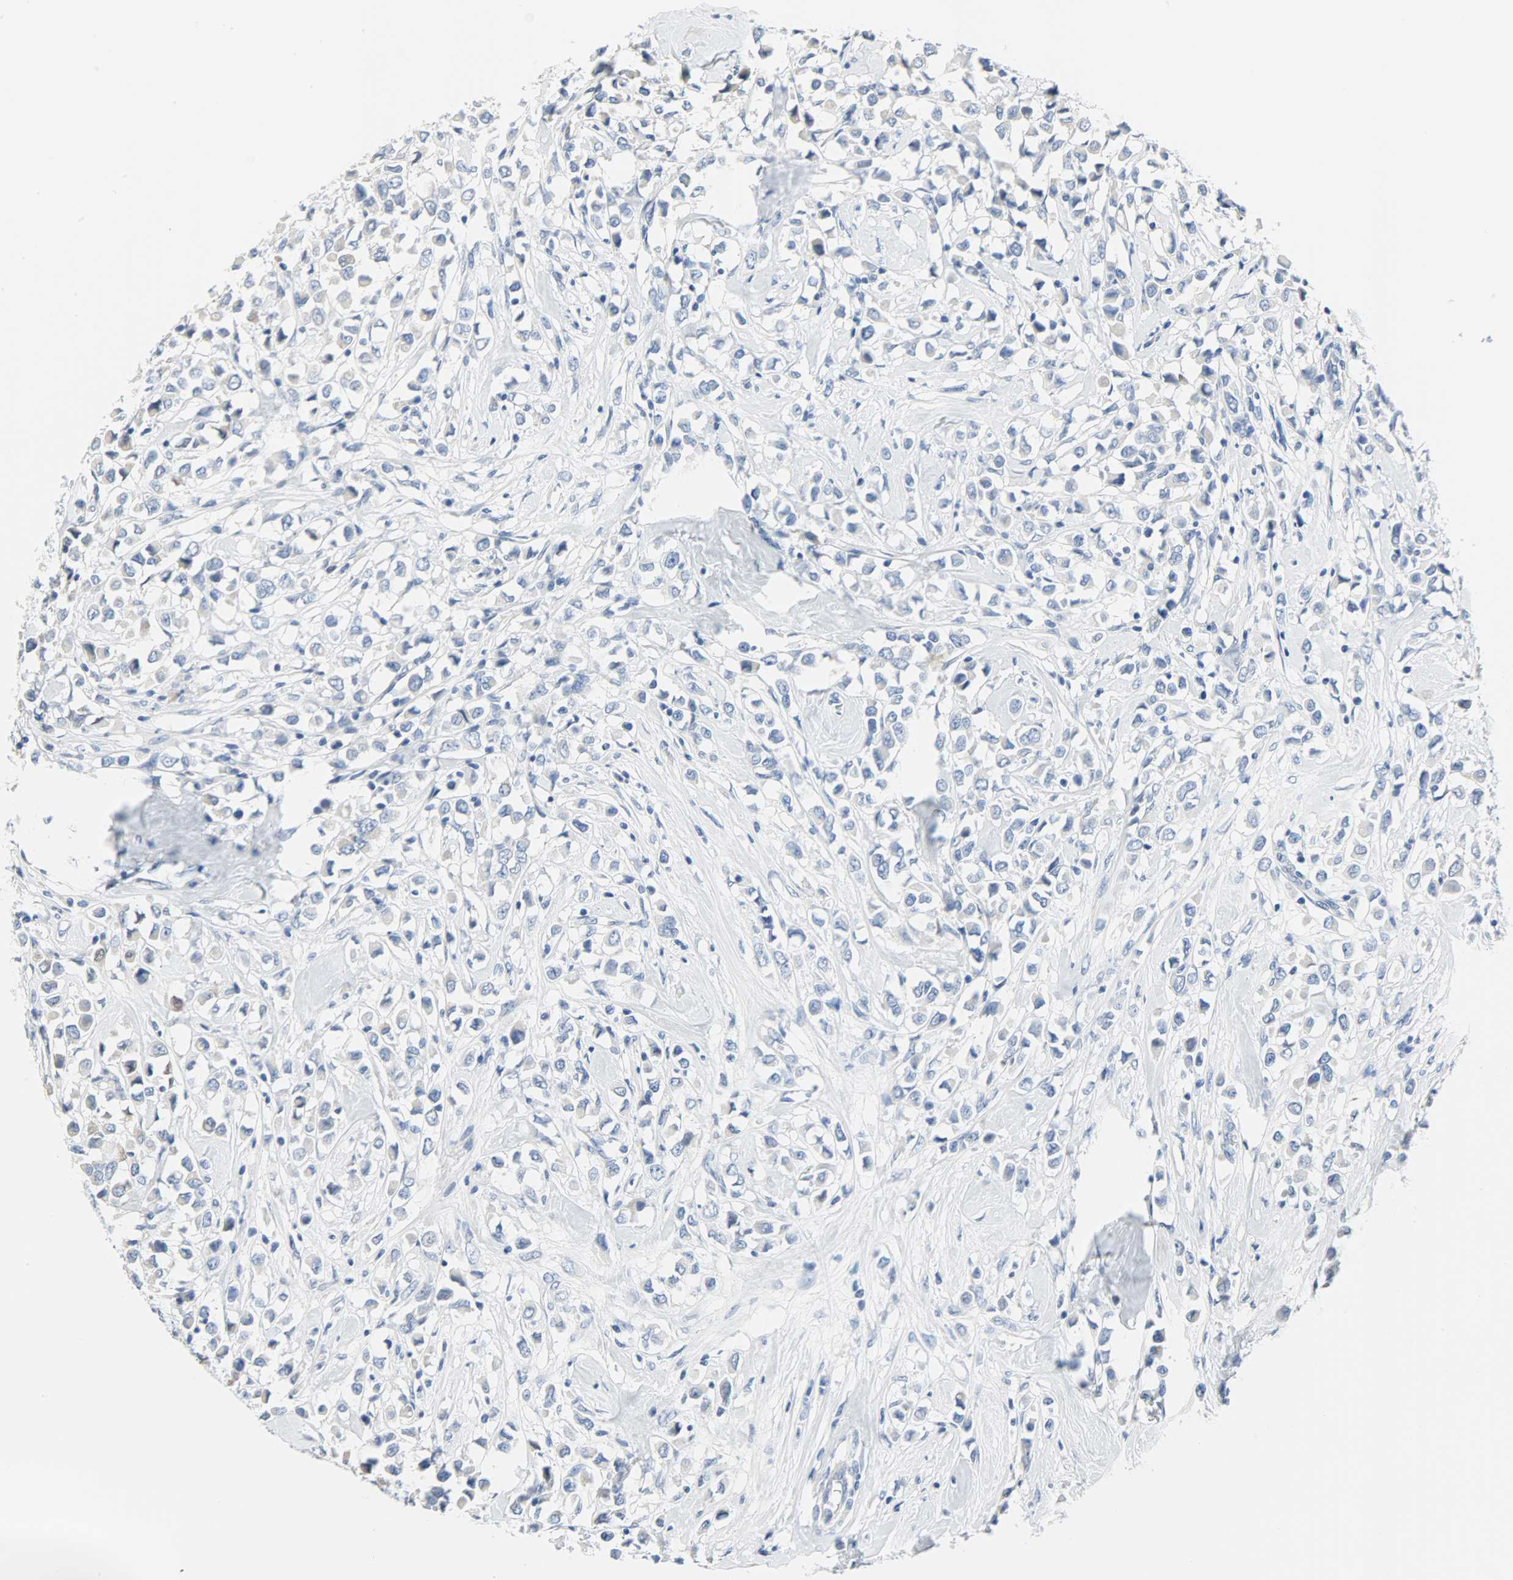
{"staining": {"intensity": "negative", "quantity": "none", "location": "none"}, "tissue": "breast cancer", "cell_type": "Tumor cells", "image_type": "cancer", "snomed": [{"axis": "morphology", "description": "Duct carcinoma"}, {"axis": "topography", "description": "Breast"}], "caption": "DAB immunohistochemical staining of breast cancer displays no significant positivity in tumor cells.", "gene": "CEBPE", "patient": {"sex": "female", "age": 61}}